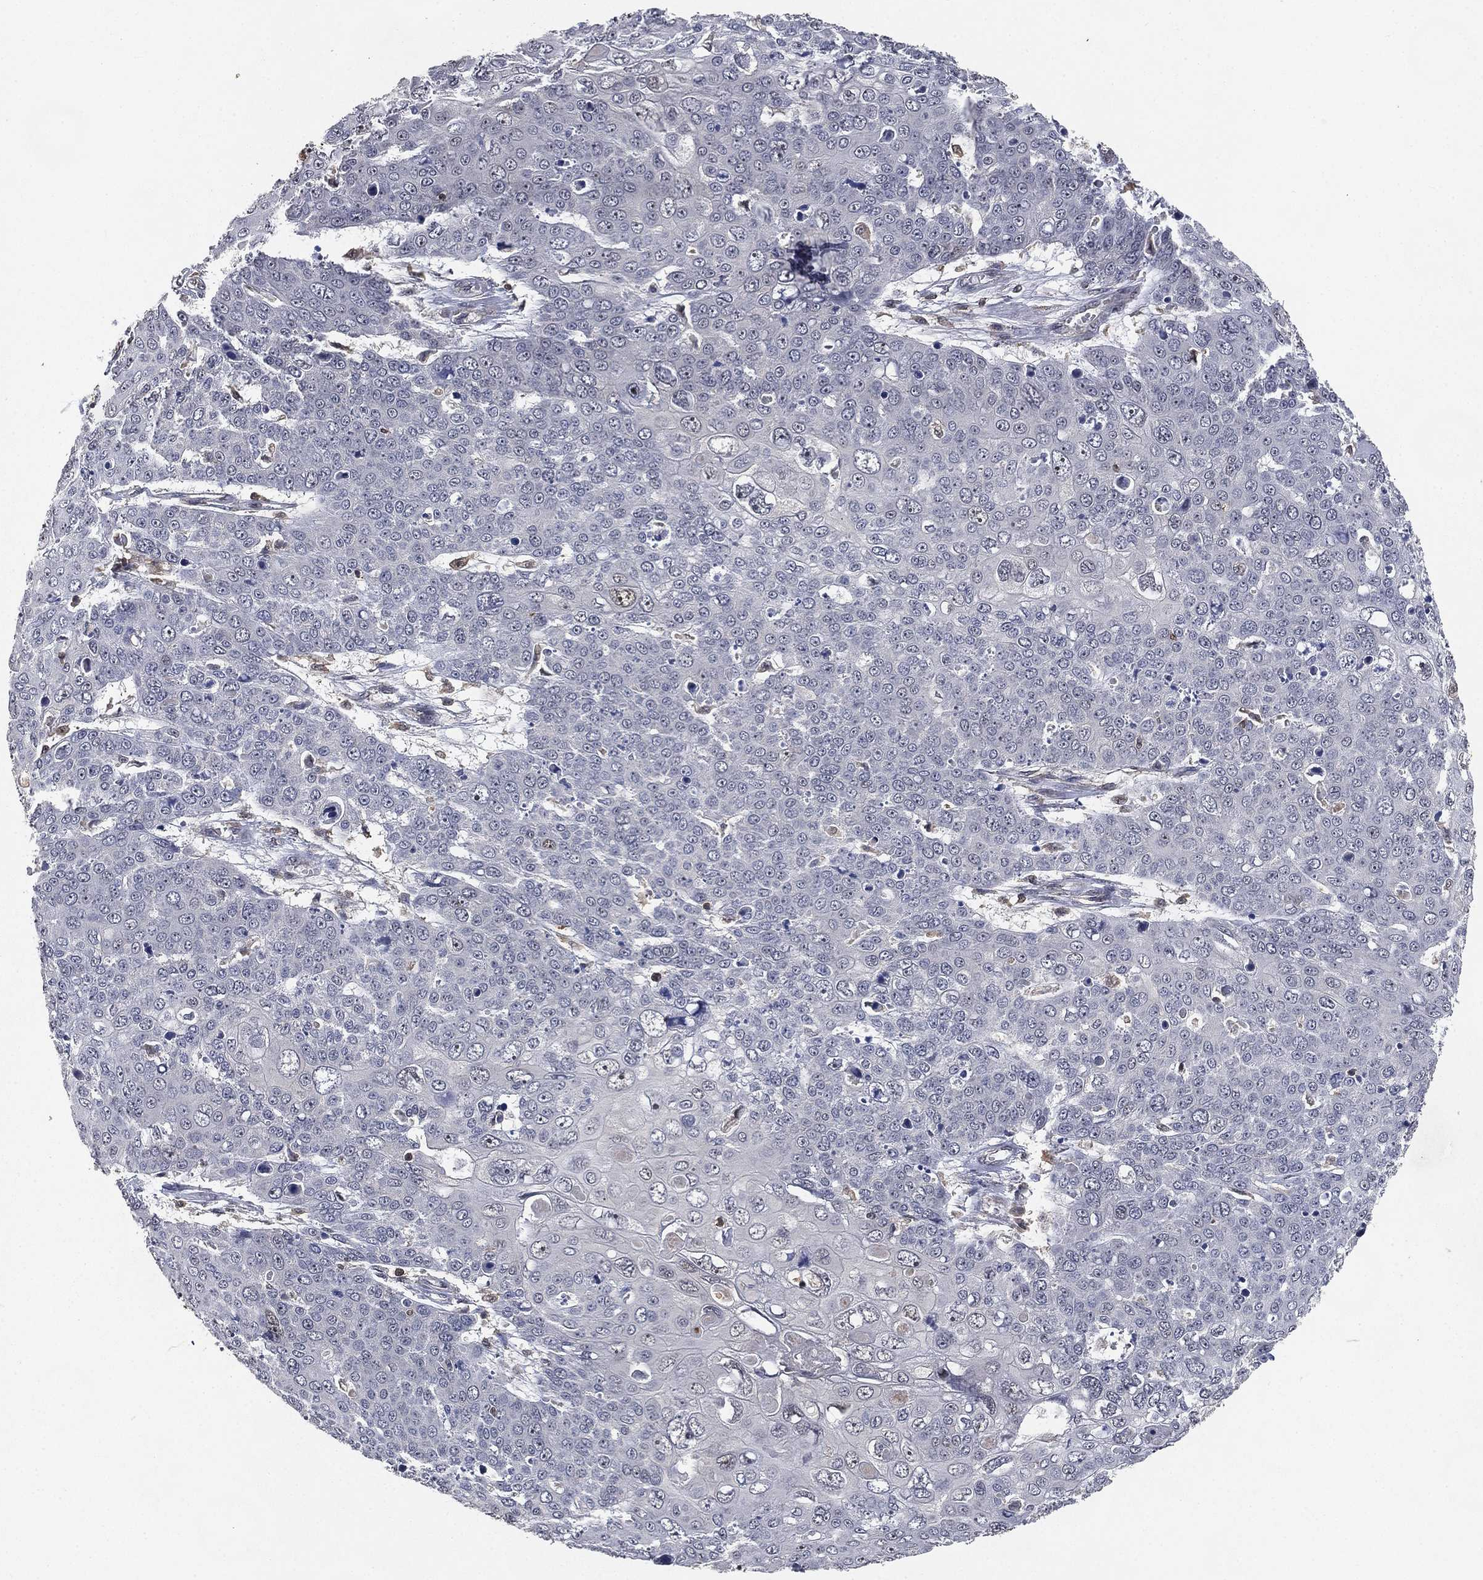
{"staining": {"intensity": "negative", "quantity": "none", "location": "none"}, "tissue": "skin cancer", "cell_type": "Tumor cells", "image_type": "cancer", "snomed": [{"axis": "morphology", "description": "Squamous cell carcinoma, NOS"}, {"axis": "topography", "description": "Skin"}], "caption": "High magnification brightfield microscopy of skin squamous cell carcinoma stained with DAB (brown) and counterstained with hematoxylin (blue): tumor cells show no significant expression.", "gene": "WDR26", "patient": {"sex": "male", "age": 71}}